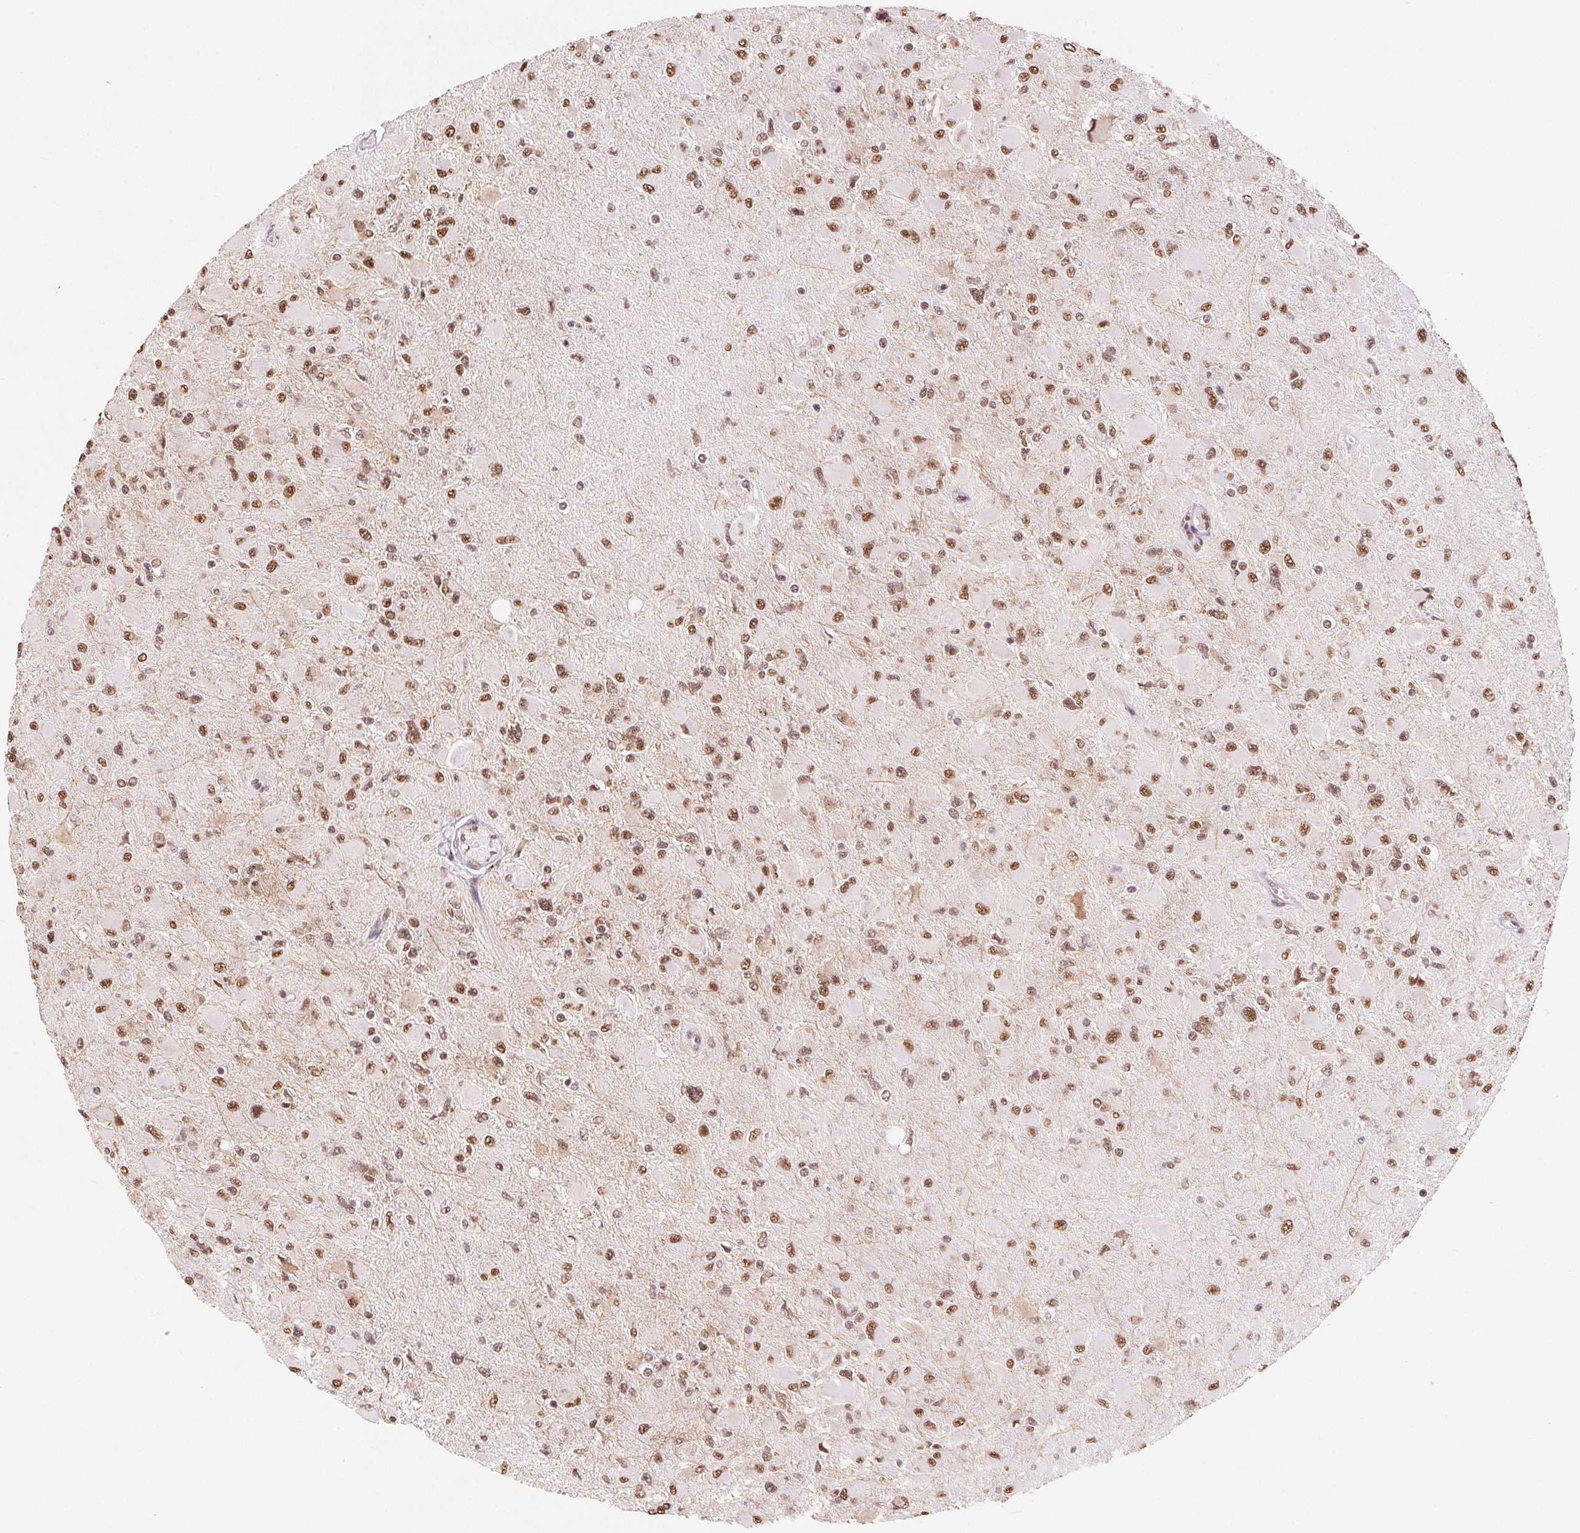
{"staining": {"intensity": "moderate", "quantity": ">75%", "location": "nuclear"}, "tissue": "glioma", "cell_type": "Tumor cells", "image_type": "cancer", "snomed": [{"axis": "morphology", "description": "Glioma, malignant, High grade"}, {"axis": "topography", "description": "Cerebral cortex"}], "caption": "Immunohistochemical staining of high-grade glioma (malignant) exhibits medium levels of moderate nuclear positivity in approximately >75% of tumor cells.", "gene": "SNRPG", "patient": {"sex": "female", "age": 36}}